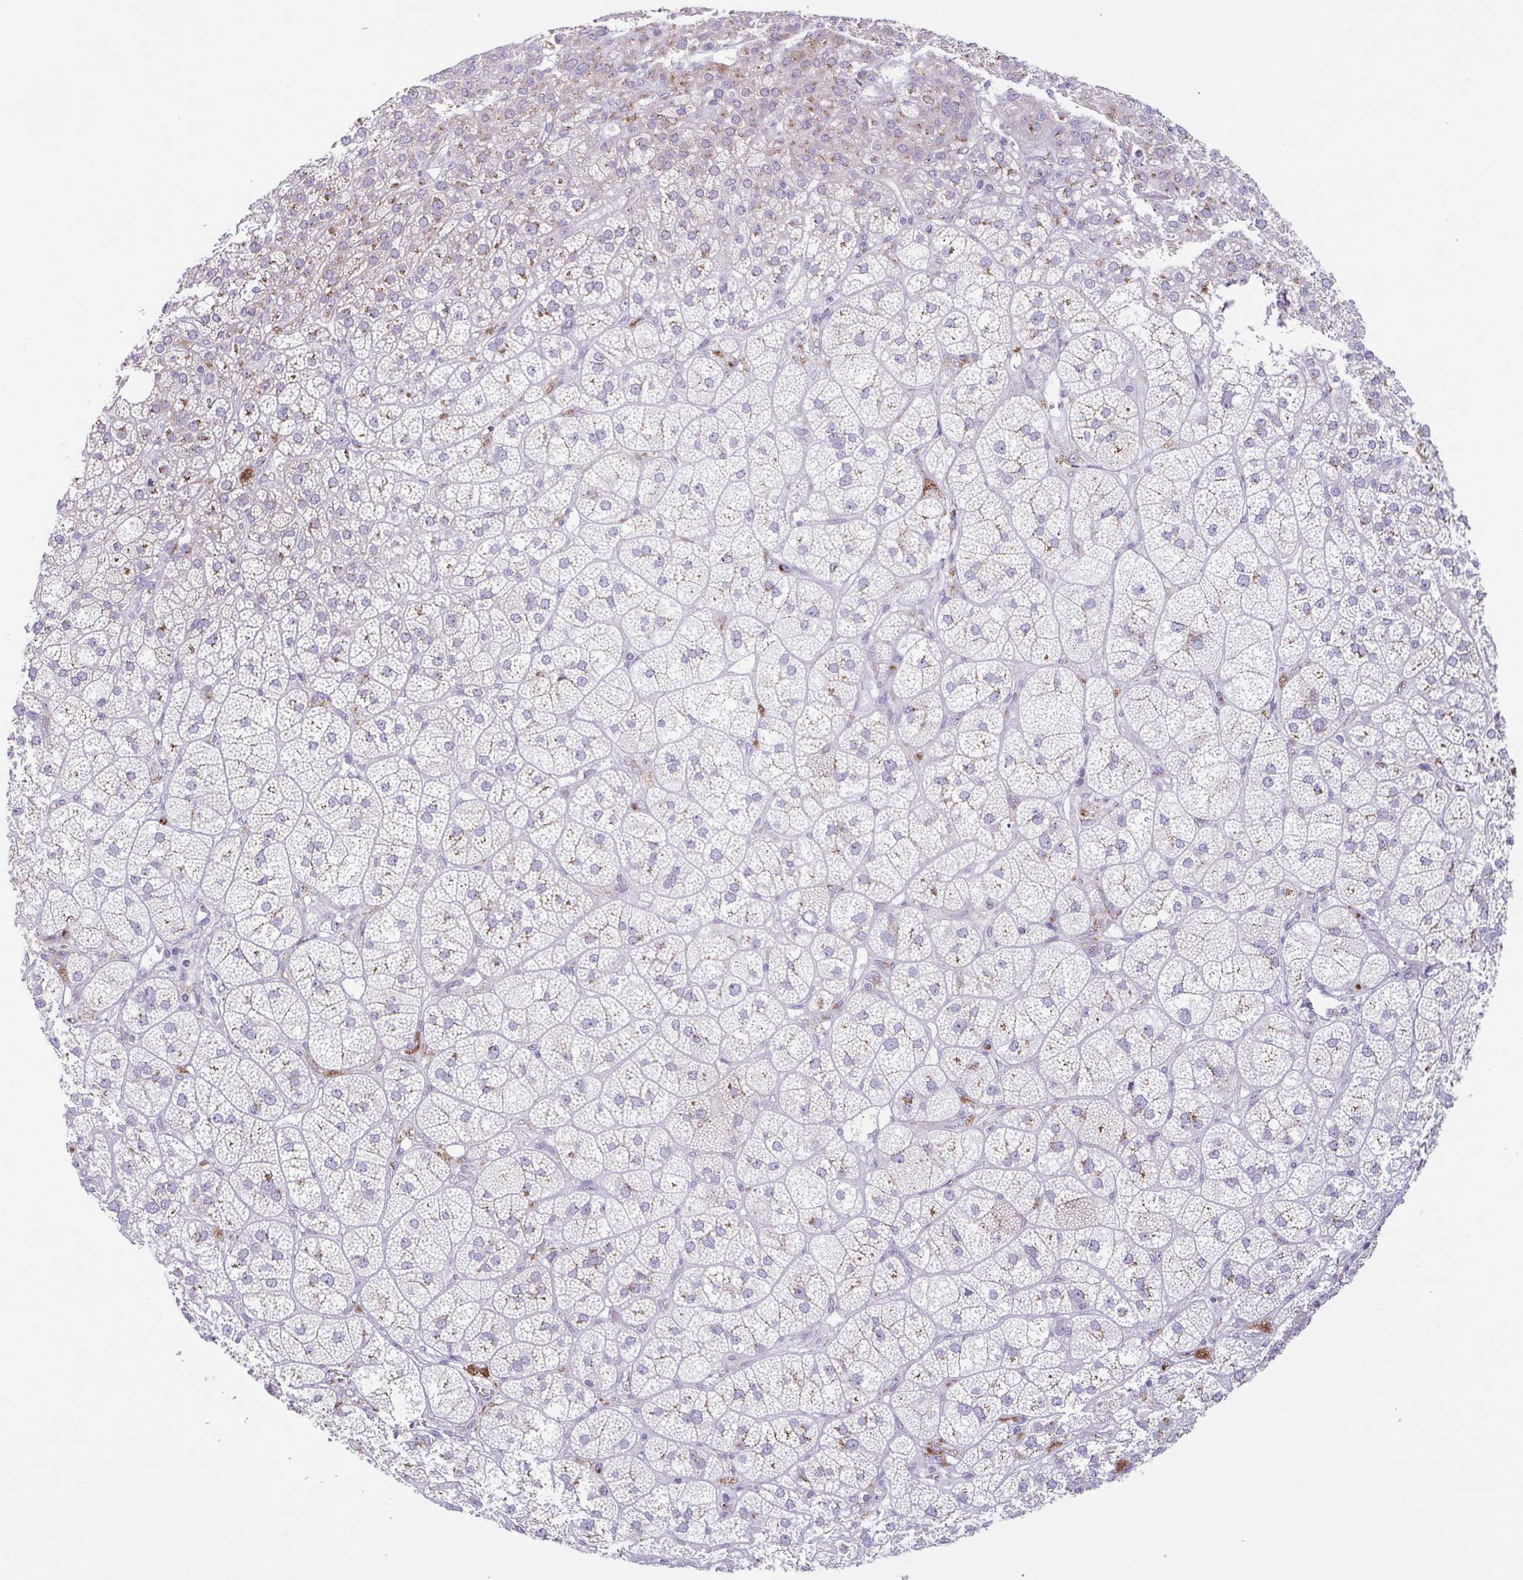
{"staining": {"intensity": "moderate", "quantity": "25%-75%", "location": "cytoplasmic/membranous"}, "tissue": "adrenal gland", "cell_type": "Glandular cells", "image_type": "normal", "snomed": [{"axis": "morphology", "description": "Normal tissue, NOS"}, {"axis": "topography", "description": "Adrenal gland"}], "caption": "Protein expression analysis of unremarkable human adrenal gland reveals moderate cytoplasmic/membranous positivity in about 25%-75% of glandular cells. The staining was performed using DAB (3,3'-diaminobenzidine), with brown indicating positive protein expression. Nuclei are stained blue with hematoxylin.", "gene": "COL17A1", "patient": {"sex": "female", "age": 60}}